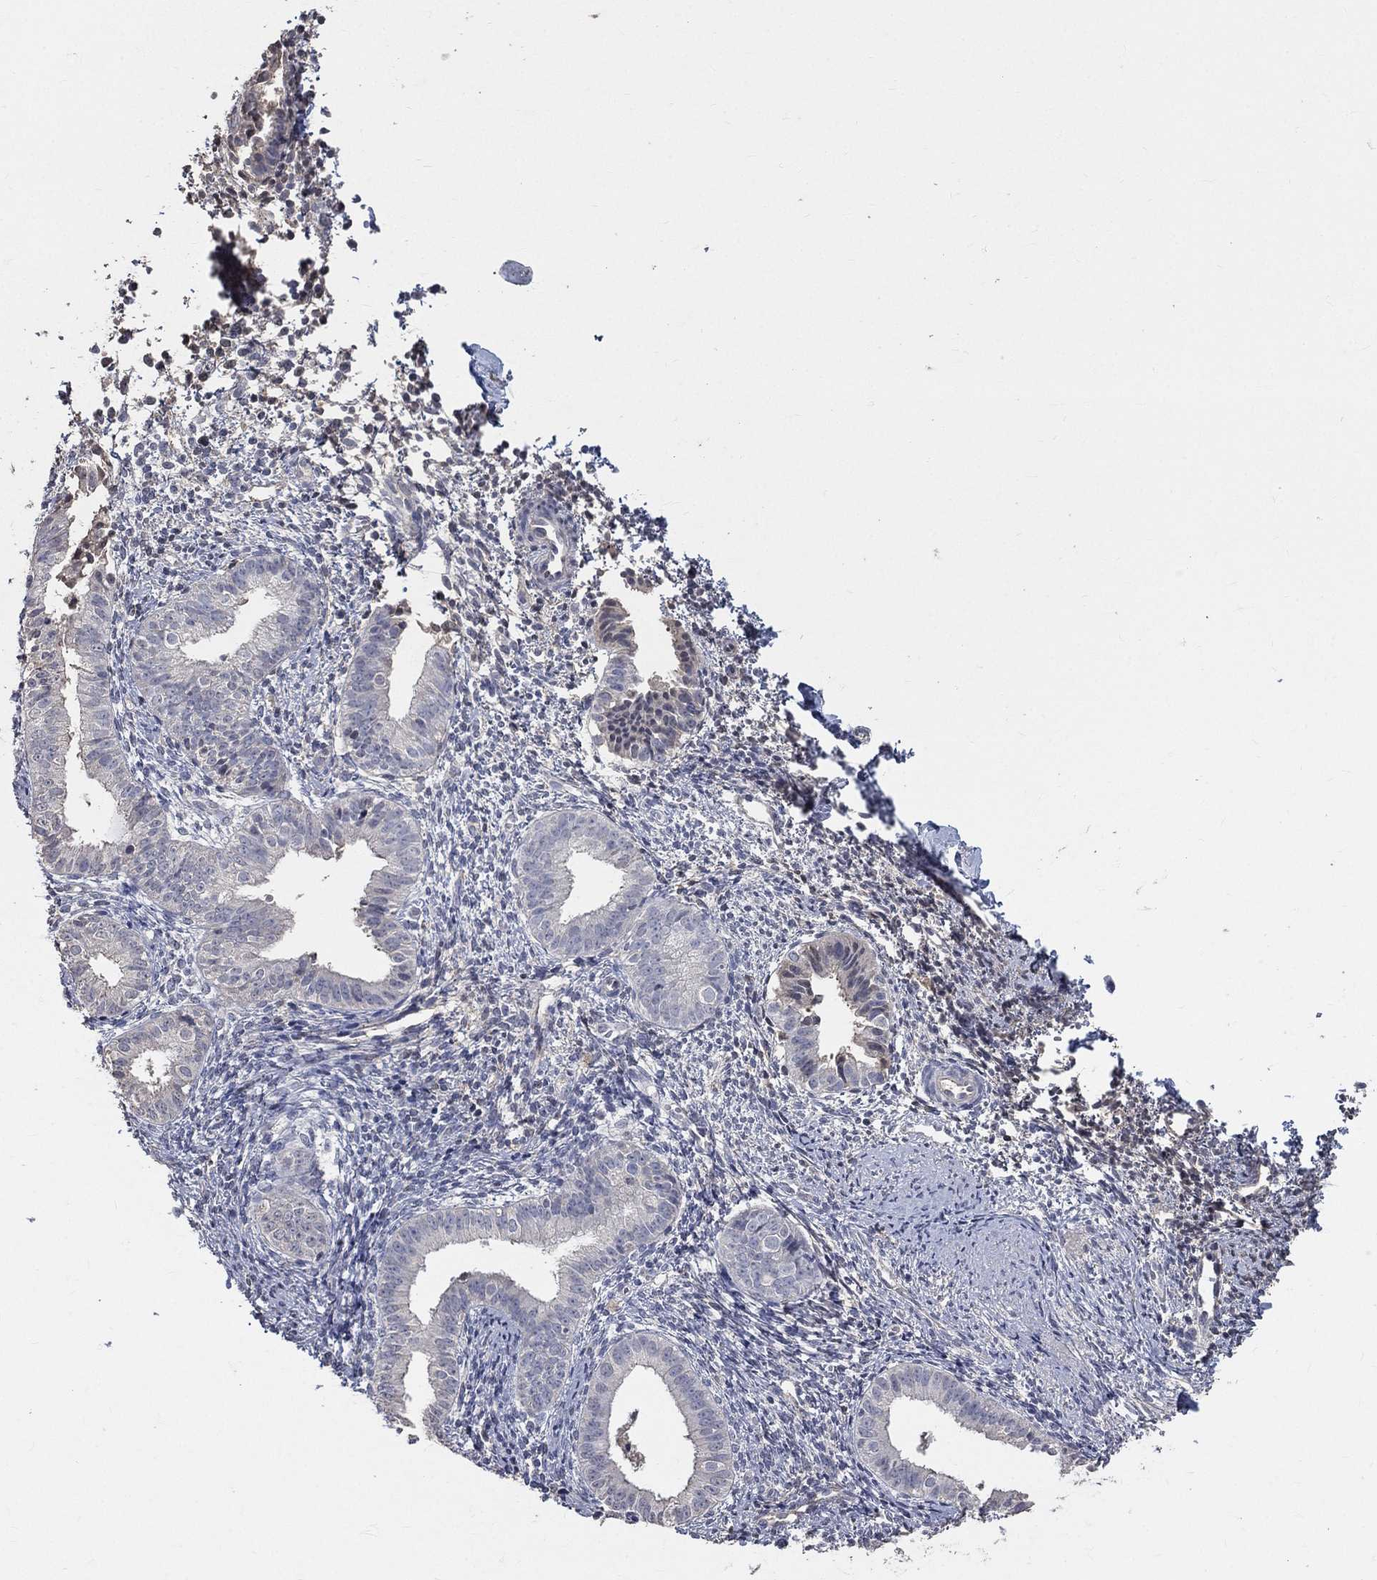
{"staining": {"intensity": "negative", "quantity": "none", "location": "none"}, "tissue": "endometrium", "cell_type": "Cells in endometrial stroma", "image_type": "normal", "snomed": [{"axis": "morphology", "description": "Normal tissue, NOS"}, {"axis": "topography", "description": "Endometrium"}], "caption": "DAB immunohistochemical staining of benign endometrium shows no significant staining in cells in endometrial stroma. (Immunohistochemistry, brightfield microscopy, high magnification).", "gene": "SNAP25", "patient": {"sex": "female", "age": 47}}